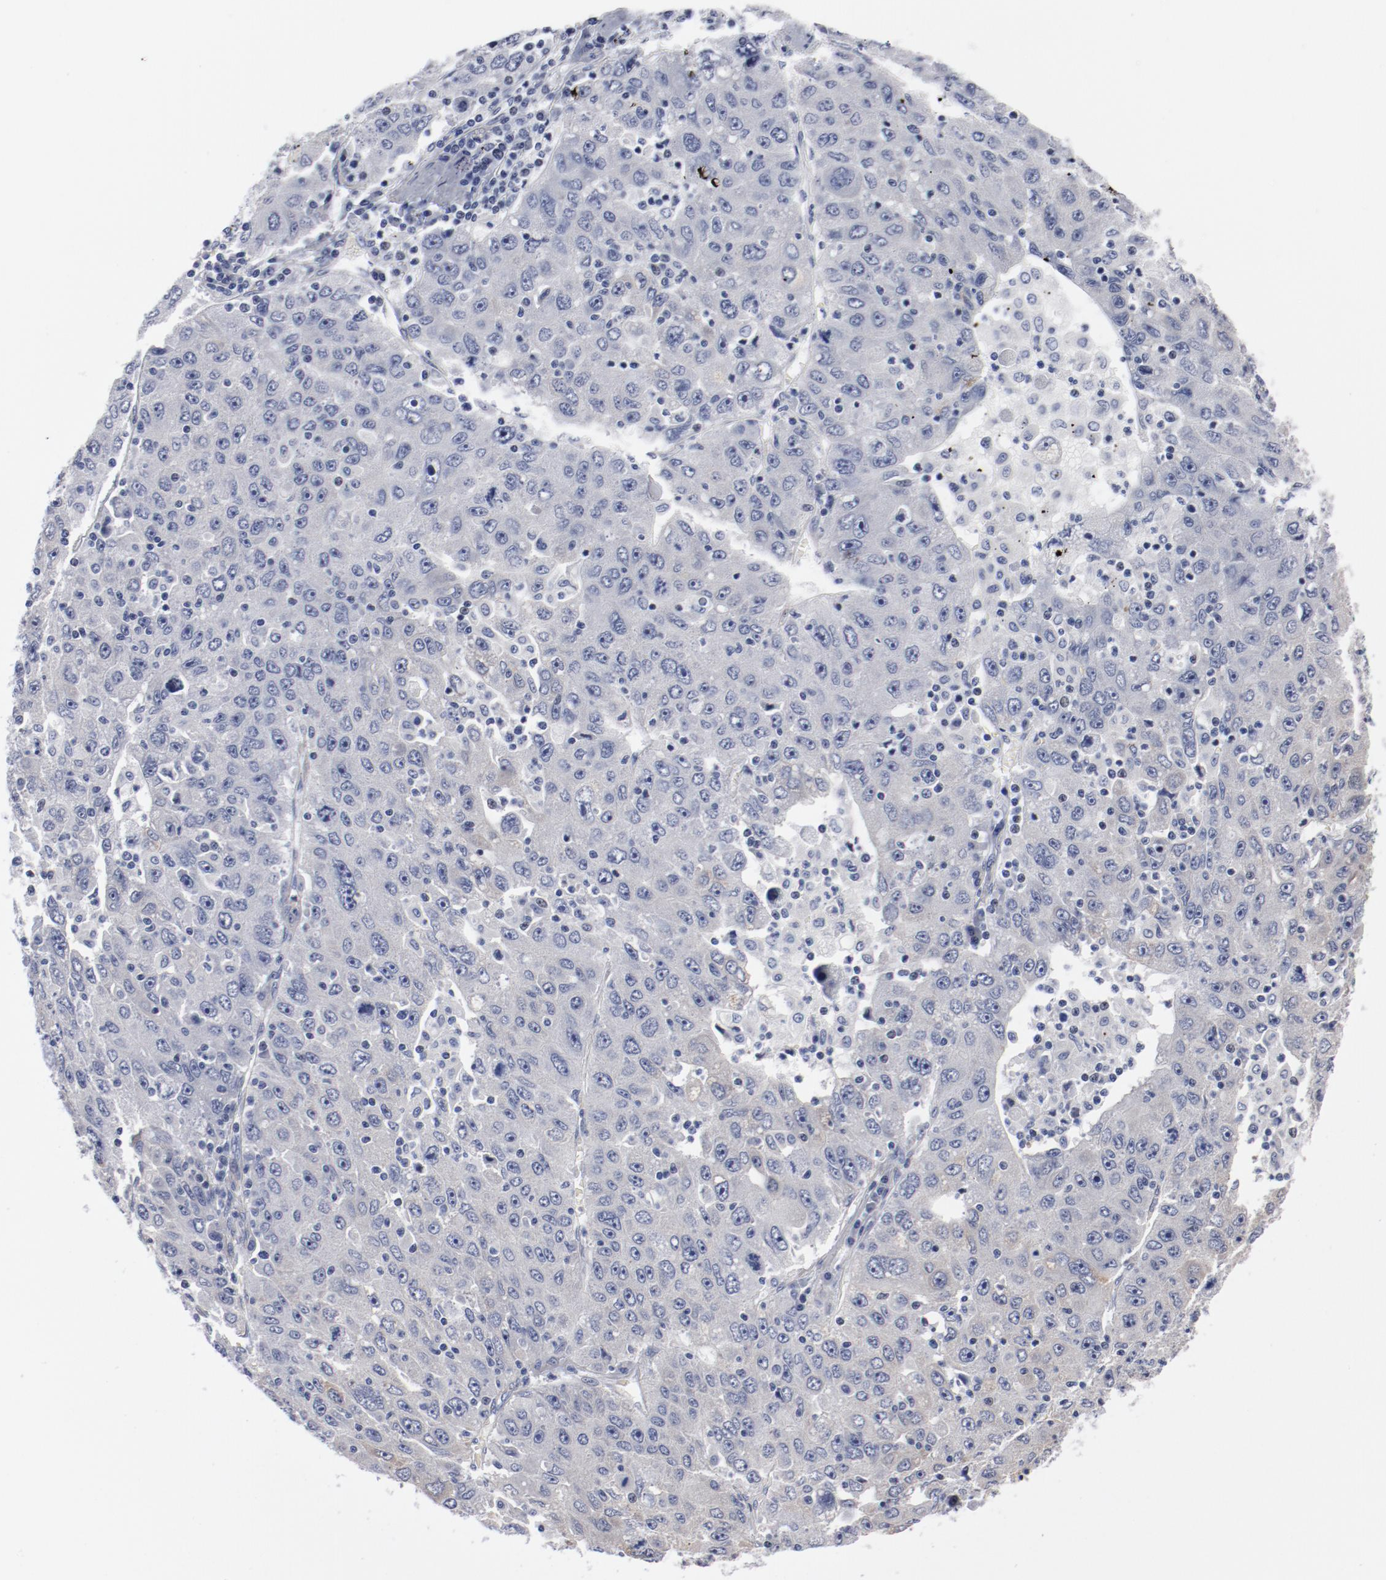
{"staining": {"intensity": "negative", "quantity": "none", "location": "none"}, "tissue": "liver cancer", "cell_type": "Tumor cells", "image_type": "cancer", "snomed": [{"axis": "morphology", "description": "Carcinoma, Hepatocellular, NOS"}, {"axis": "topography", "description": "Liver"}], "caption": "Photomicrograph shows no significant protein expression in tumor cells of liver cancer.", "gene": "KCNK13", "patient": {"sex": "male", "age": 49}}